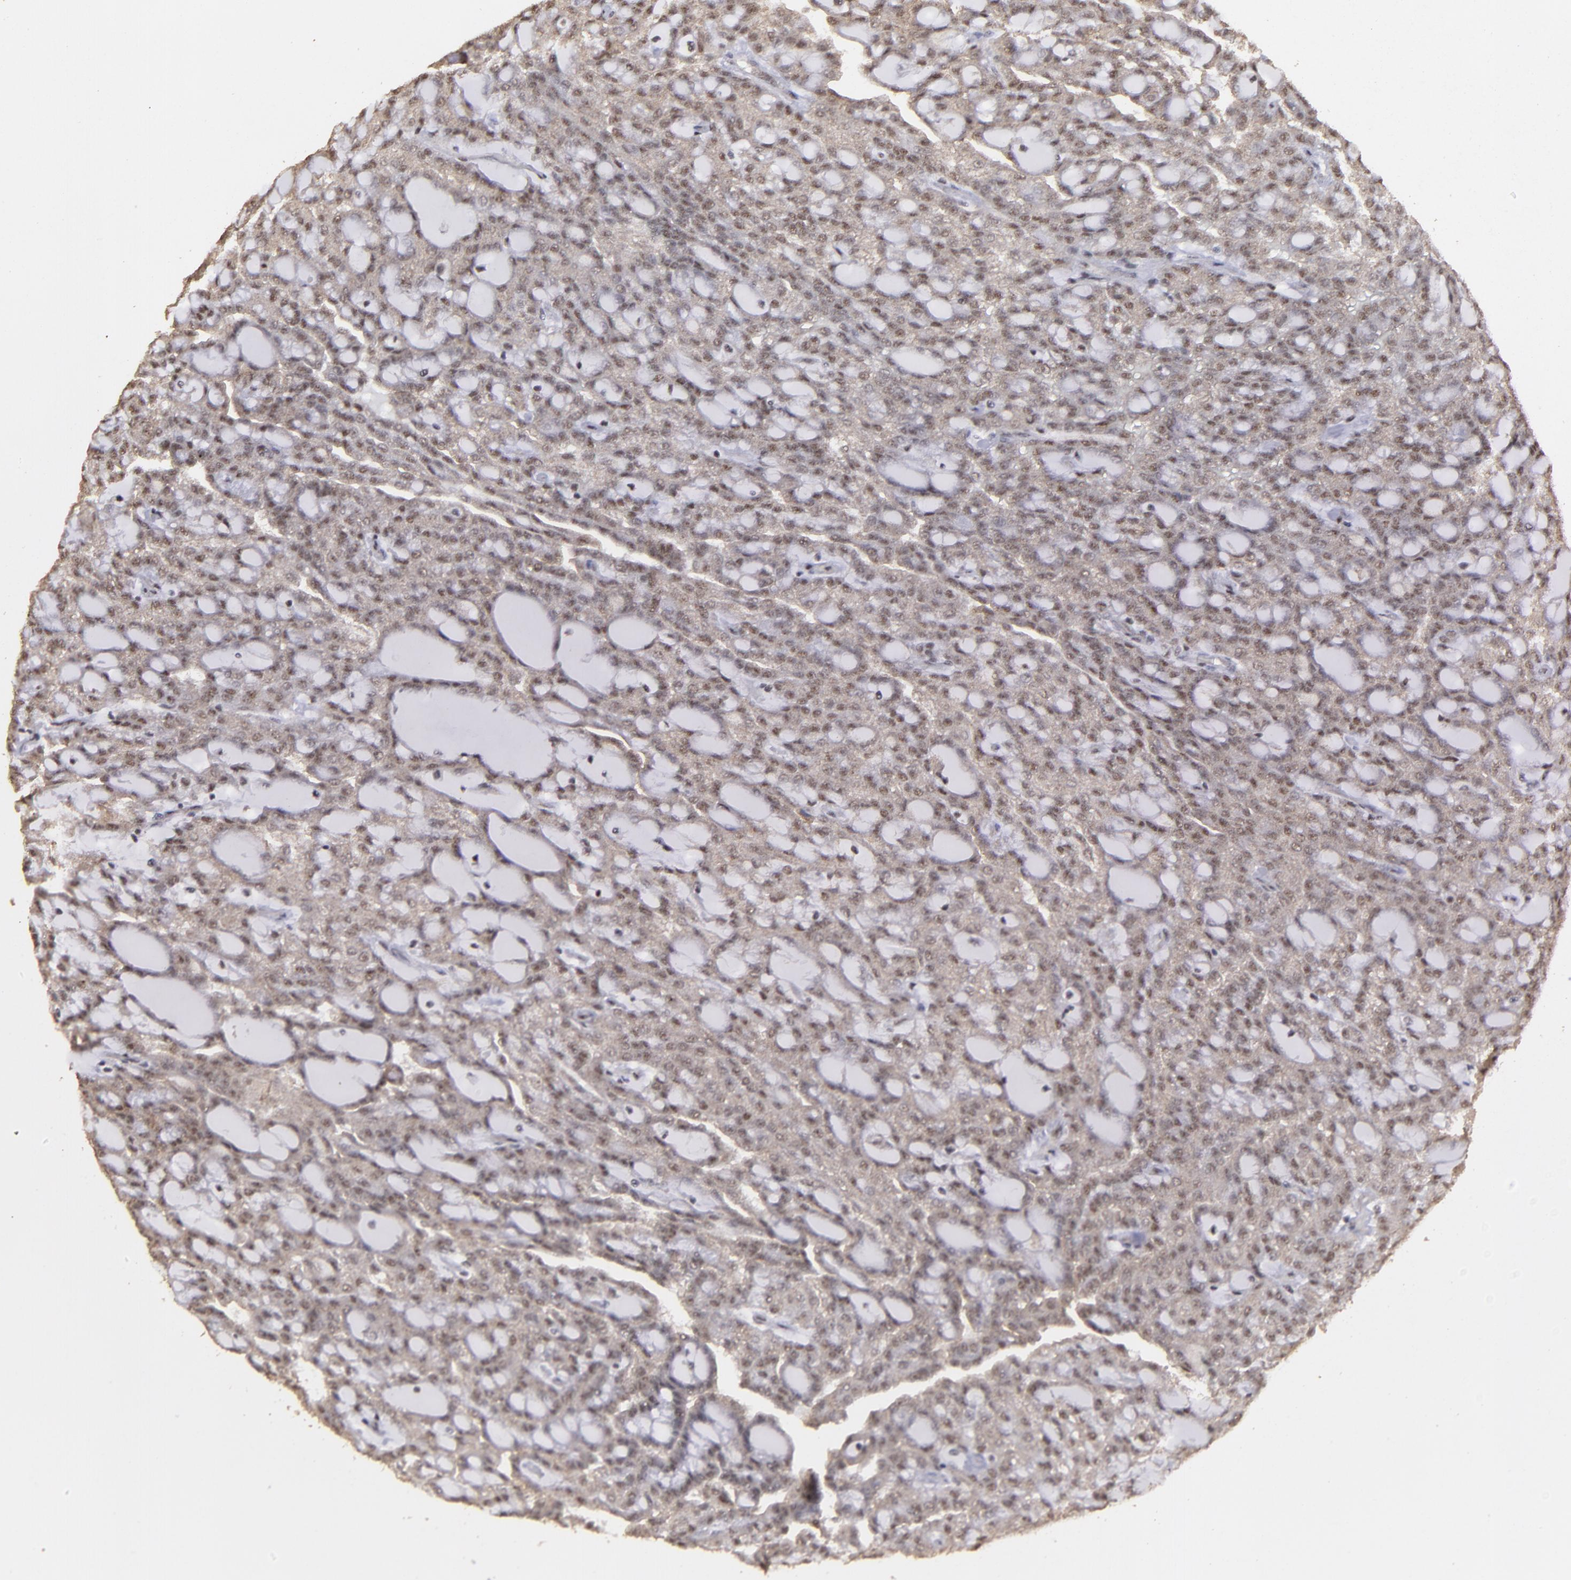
{"staining": {"intensity": "moderate", "quantity": ">75%", "location": "cytoplasmic/membranous,nuclear"}, "tissue": "renal cancer", "cell_type": "Tumor cells", "image_type": "cancer", "snomed": [{"axis": "morphology", "description": "Adenocarcinoma, NOS"}, {"axis": "topography", "description": "Kidney"}], "caption": "Immunohistochemical staining of renal cancer reveals medium levels of moderate cytoplasmic/membranous and nuclear expression in approximately >75% of tumor cells.", "gene": "ARNT", "patient": {"sex": "male", "age": 63}}